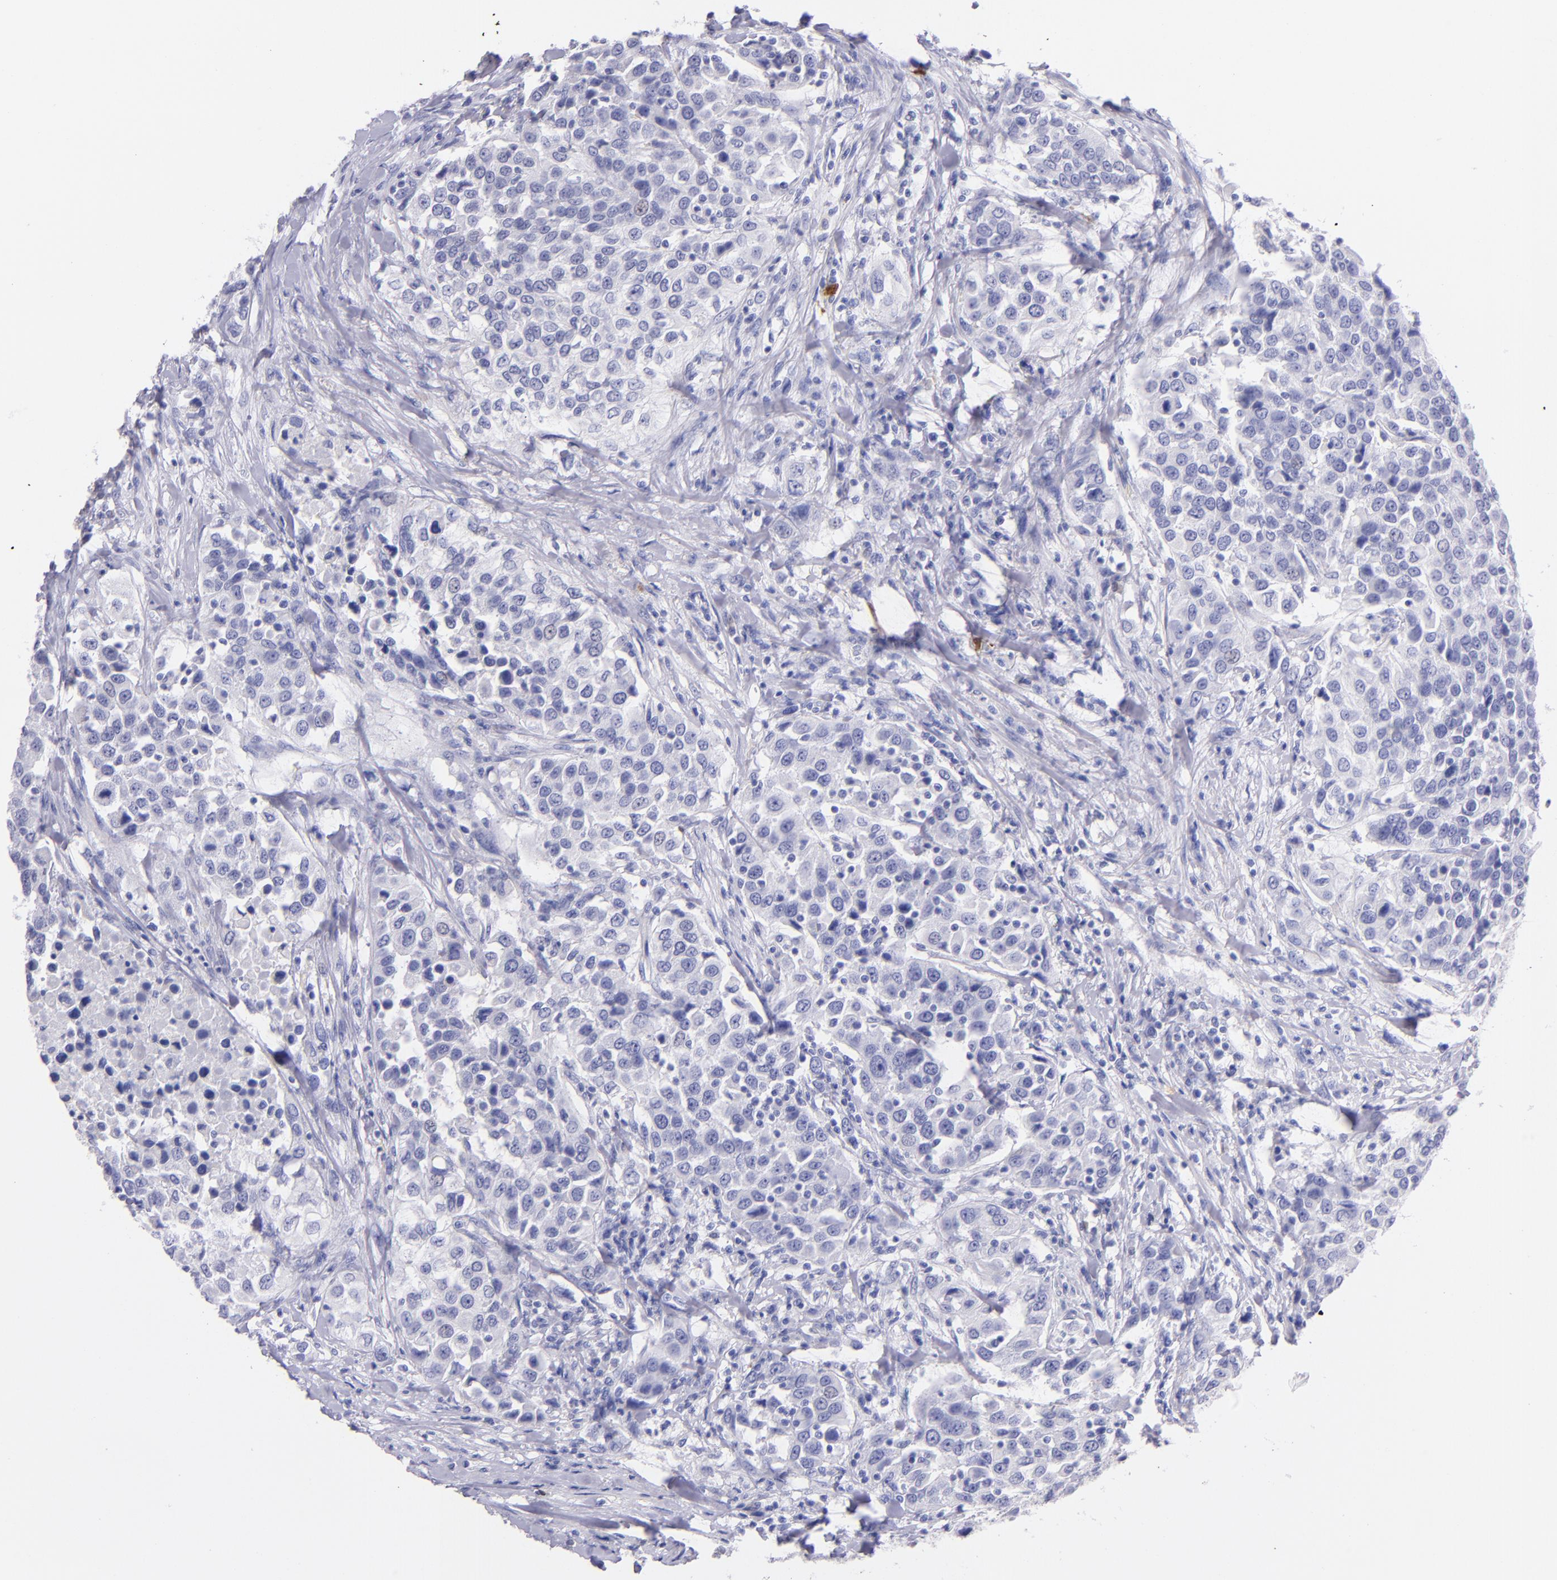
{"staining": {"intensity": "negative", "quantity": "none", "location": "none"}, "tissue": "urothelial cancer", "cell_type": "Tumor cells", "image_type": "cancer", "snomed": [{"axis": "morphology", "description": "Urothelial carcinoma, High grade"}, {"axis": "topography", "description": "Urinary bladder"}], "caption": "There is no significant expression in tumor cells of urothelial cancer. (Stains: DAB (3,3'-diaminobenzidine) IHC with hematoxylin counter stain, Microscopy: brightfield microscopy at high magnification).", "gene": "UCHL1", "patient": {"sex": "female", "age": 80}}